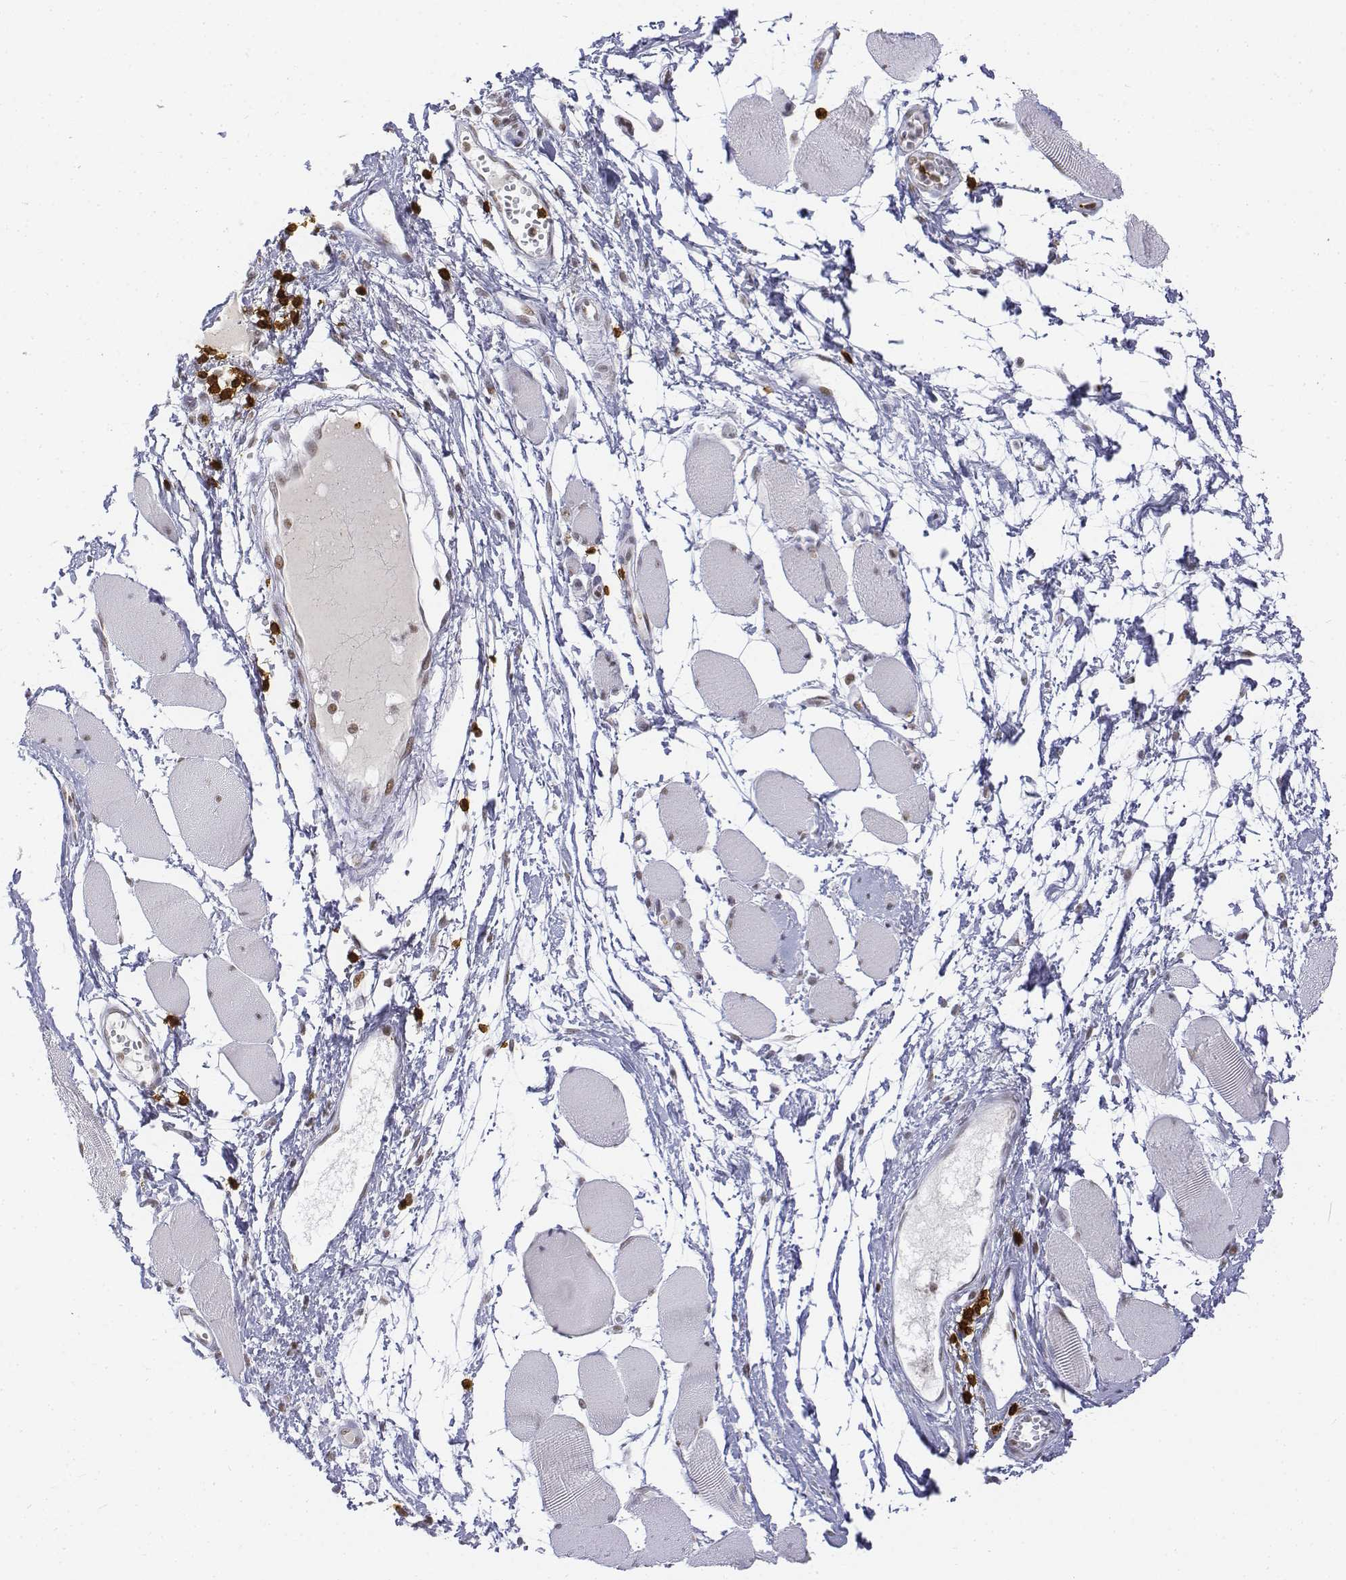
{"staining": {"intensity": "weak", "quantity": "25%-75%", "location": "nuclear"}, "tissue": "skeletal muscle", "cell_type": "Myocytes", "image_type": "normal", "snomed": [{"axis": "morphology", "description": "Normal tissue, NOS"}, {"axis": "topography", "description": "Skeletal muscle"}], "caption": "This image demonstrates immunohistochemistry staining of benign skeletal muscle, with low weak nuclear positivity in about 25%-75% of myocytes.", "gene": "CD3E", "patient": {"sex": "female", "age": 75}}